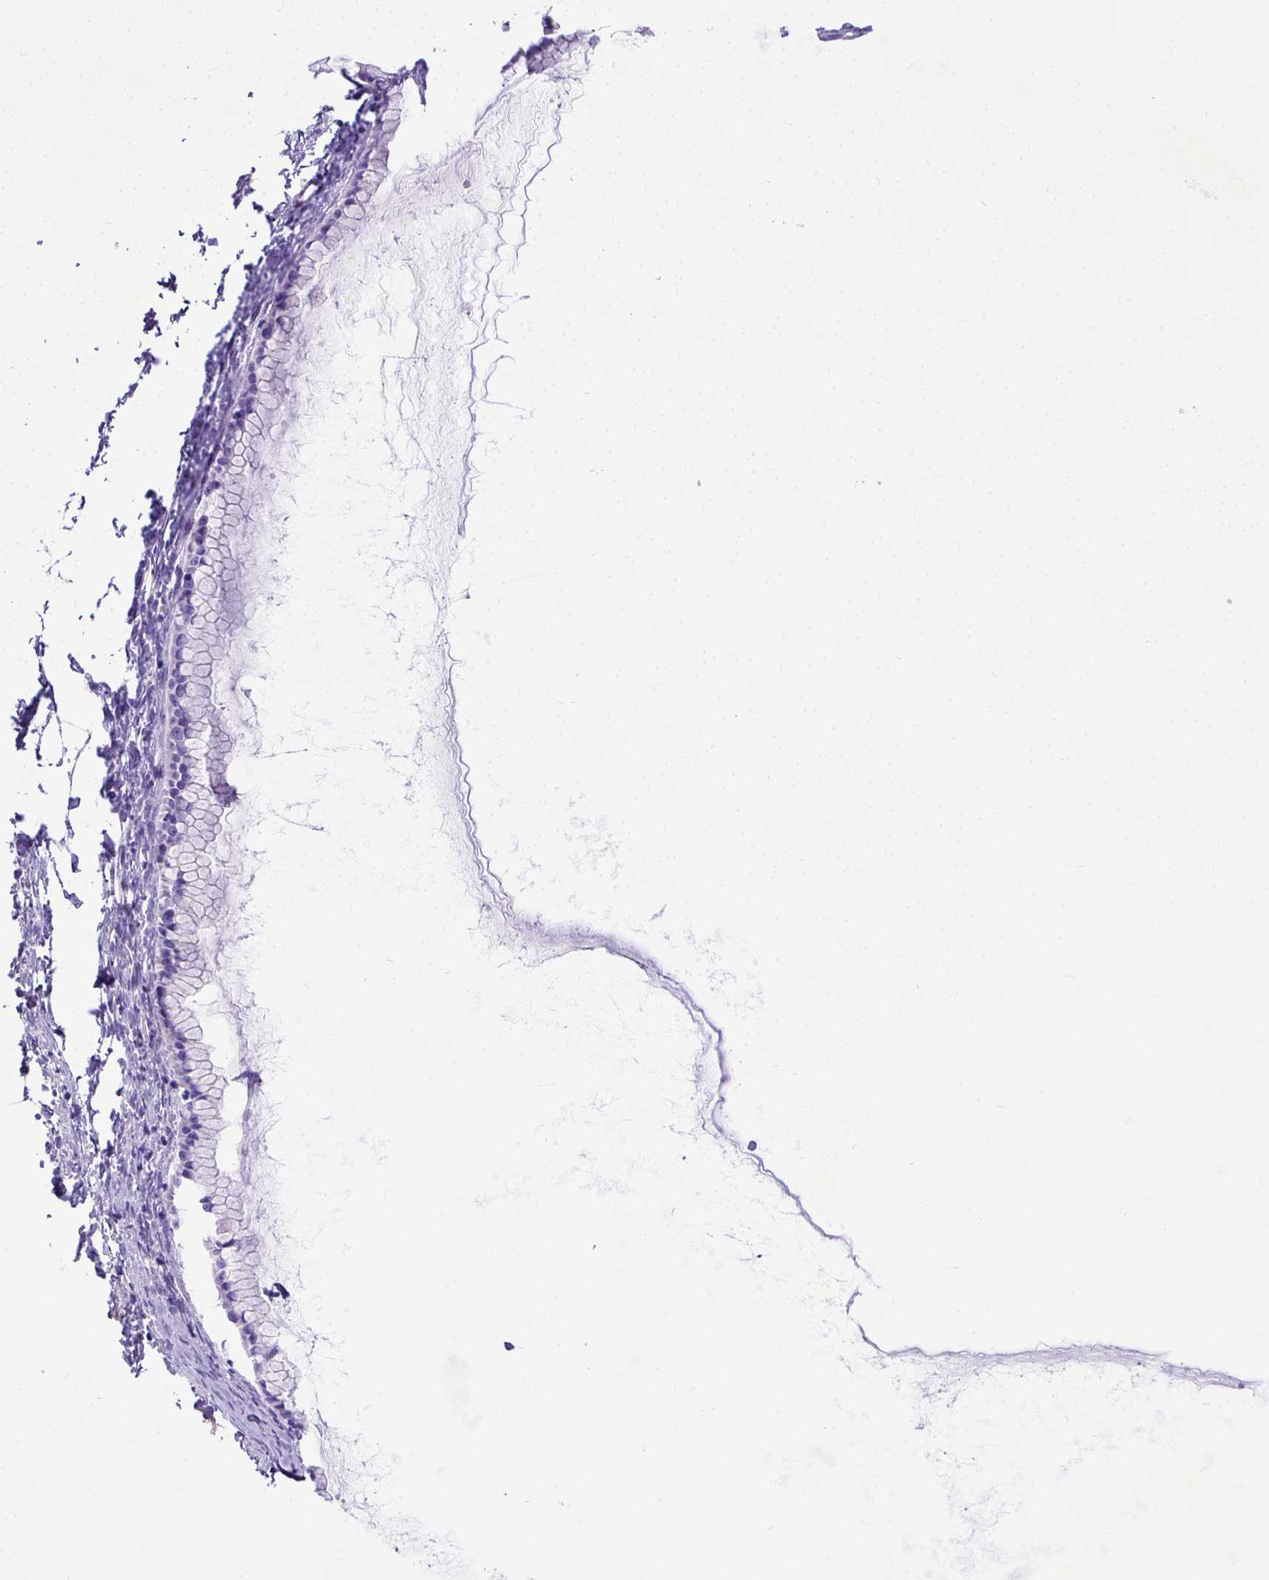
{"staining": {"intensity": "negative", "quantity": "none", "location": "none"}, "tissue": "ovarian cancer", "cell_type": "Tumor cells", "image_type": "cancer", "snomed": [{"axis": "morphology", "description": "Cystadenocarcinoma, mucinous, NOS"}, {"axis": "topography", "description": "Ovary"}], "caption": "Immunohistochemical staining of human ovarian mucinous cystadenocarcinoma displays no significant positivity in tumor cells.", "gene": "LRRC18", "patient": {"sex": "female", "age": 41}}